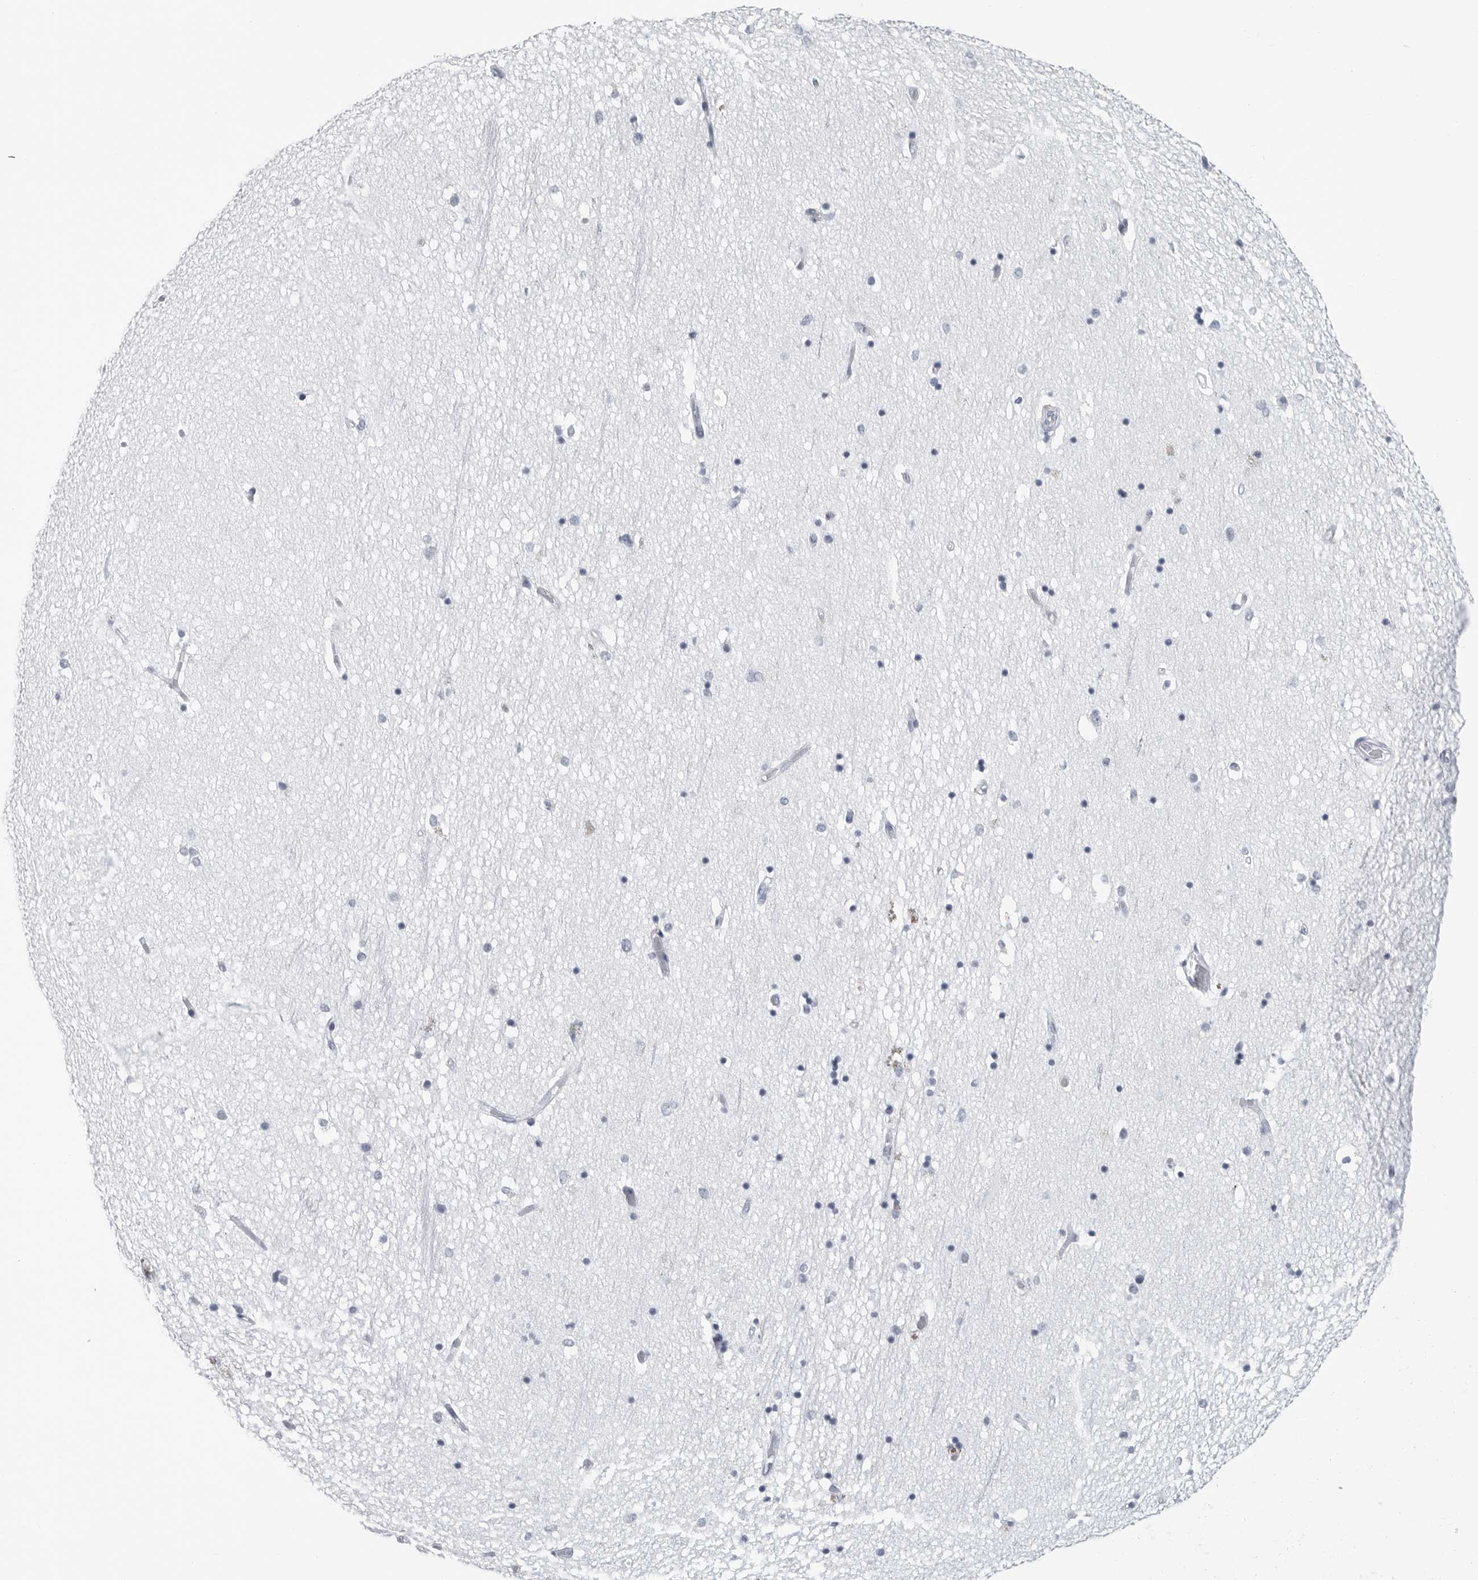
{"staining": {"intensity": "negative", "quantity": "none", "location": "none"}, "tissue": "hippocampus", "cell_type": "Glial cells", "image_type": "normal", "snomed": [{"axis": "morphology", "description": "Normal tissue, NOS"}, {"axis": "topography", "description": "Hippocampus"}], "caption": "High power microscopy image of an immunohistochemistry histopathology image of benign hippocampus, revealing no significant expression in glial cells. (DAB (3,3'-diaminobenzidine) immunohistochemistry (IHC) visualized using brightfield microscopy, high magnification).", "gene": "CSH1", "patient": {"sex": "male", "age": 45}}